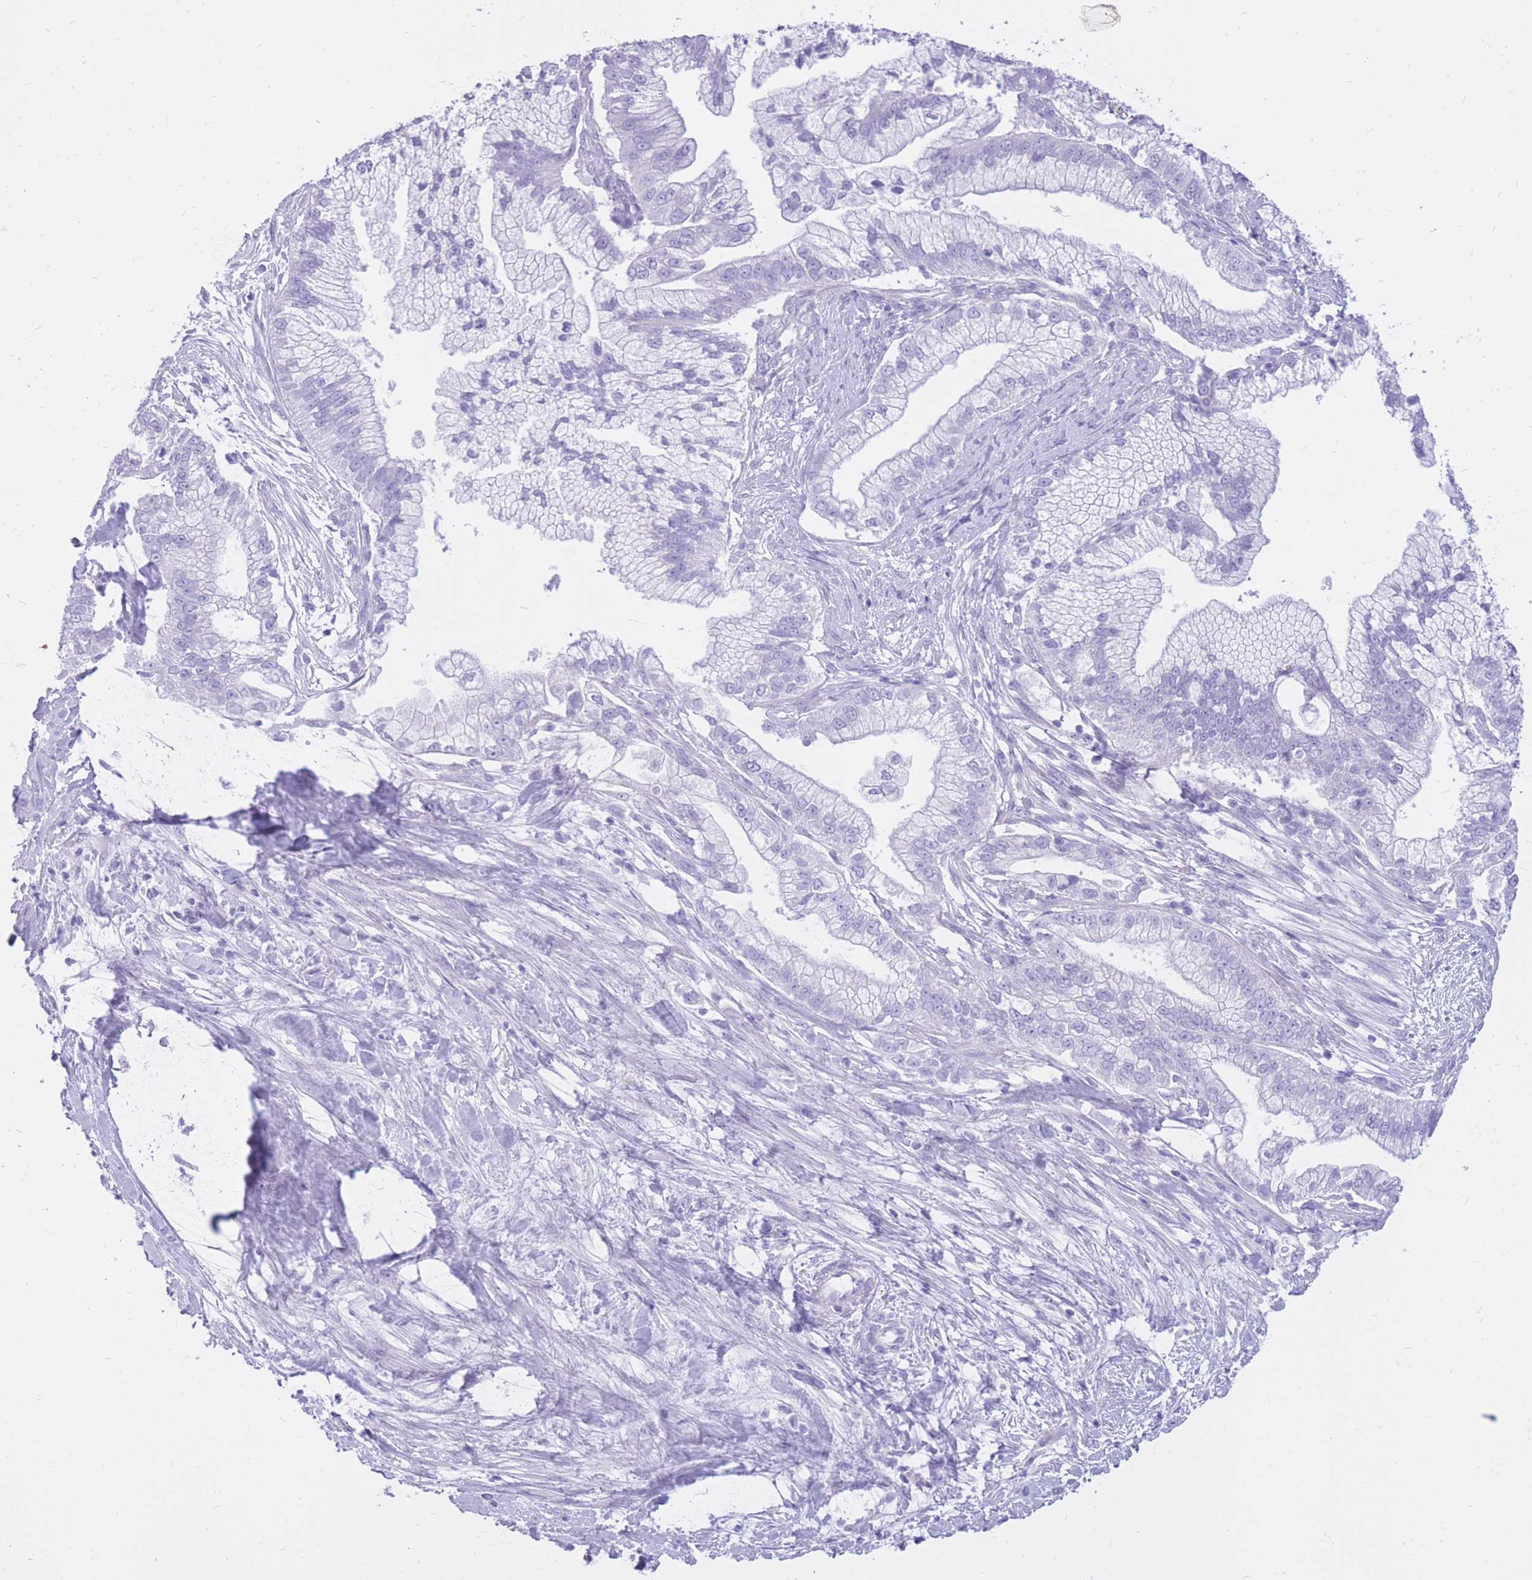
{"staining": {"intensity": "negative", "quantity": "none", "location": "none"}, "tissue": "pancreatic cancer", "cell_type": "Tumor cells", "image_type": "cancer", "snomed": [{"axis": "morphology", "description": "Adenocarcinoma, NOS"}, {"axis": "topography", "description": "Pancreas"}], "caption": "Human pancreatic cancer (adenocarcinoma) stained for a protein using IHC exhibits no staining in tumor cells.", "gene": "CYP21A2", "patient": {"sex": "male", "age": 70}}